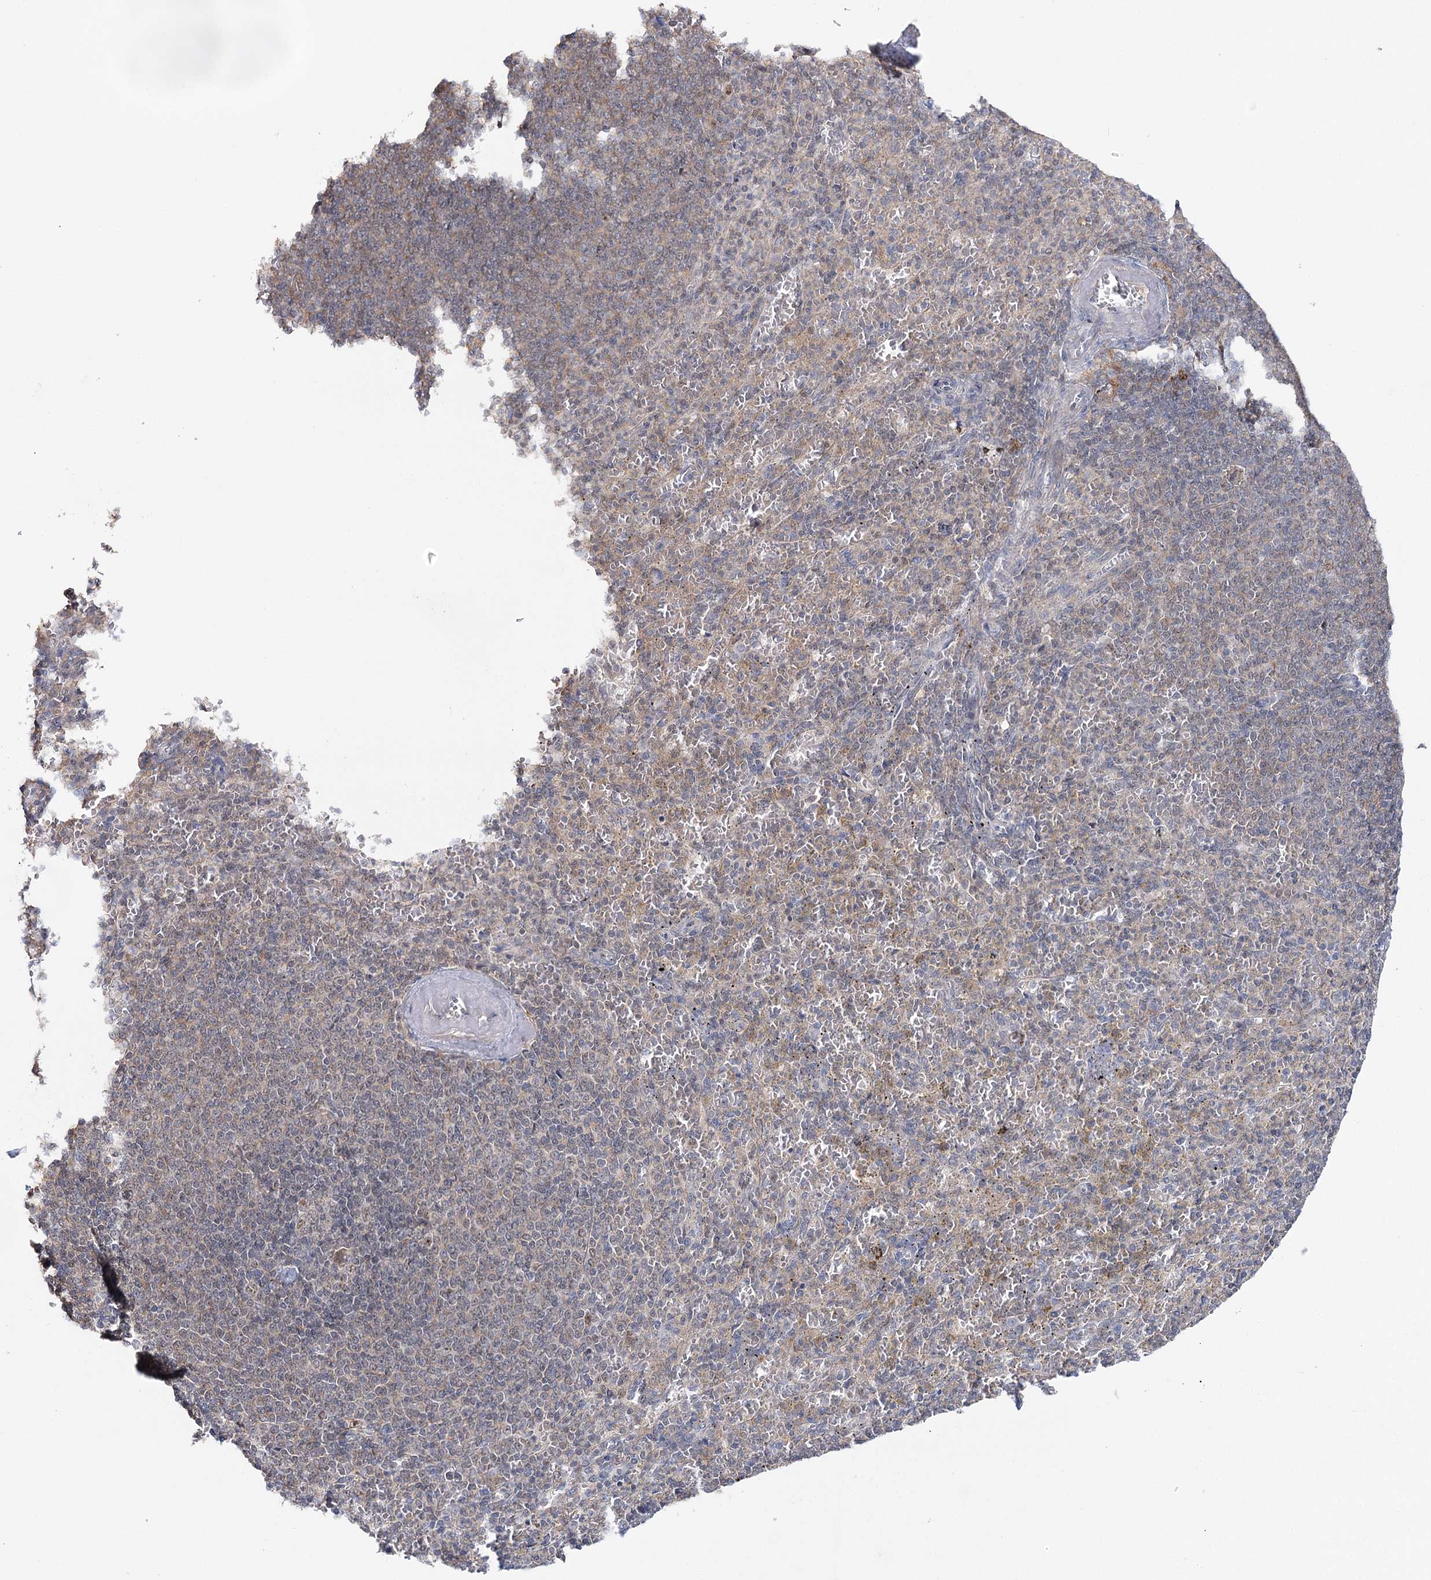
{"staining": {"intensity": "weak", "quantity": "<25%", "location": "cytoplasmic/membranous"}, "tissue": "spleen", "cell_type": "Cells in red pulp", "image_type": "normal", "snomed": [{"axis": "morphology", "description": "Normal tissue, NOS"}, {"axis": "topography", "description": "Spleen"}], "caption": "An image of human spleen is negative for staining in cells in red pulp. (DAB immunohistochemistry (IHC) with hematoxylin counter stain).", "gene": "ZC3H8", "patient": {"sex": "female", "age": 74}}